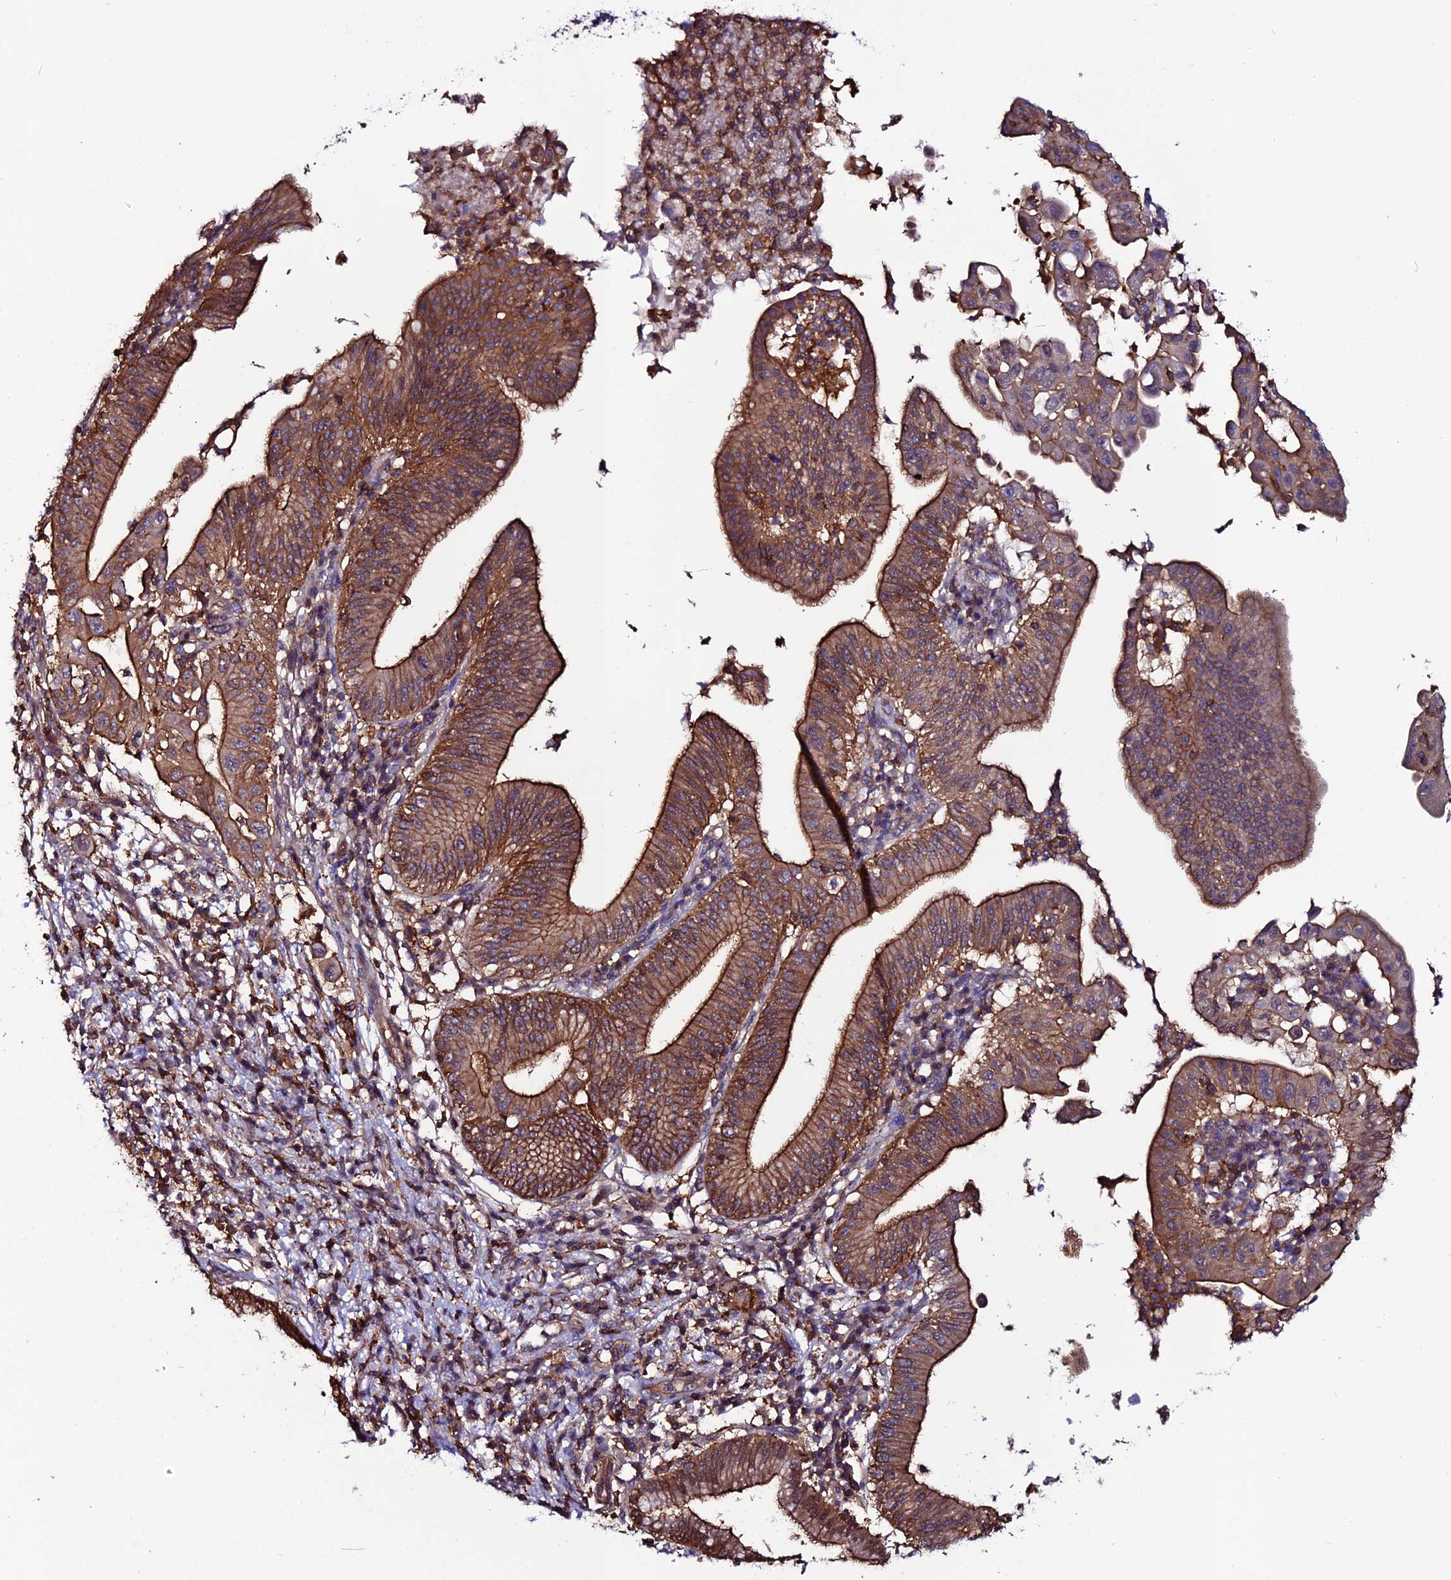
{"staining": {"intensity": "moderate", "quantity": ">75%", "location": "cytoplasmic/membranous"}, "tissue": "pancreatic cancer", "cell_type": "Tumor cells", "image_type": "cancer", "snomed": [{"axis": "morphology", "description": "Adenocarcinoma, NOS"}, {"axis": "topography", "description": "Pancreas"}], "caption": "Protein expression analysis of pancreatic adenocarcinoma exhibits moderate cytoplasmic/membranous staining in about >75% of tumor cells.", "gene": "USP17L15", "patient": {"sex": "male", "age": 68}}